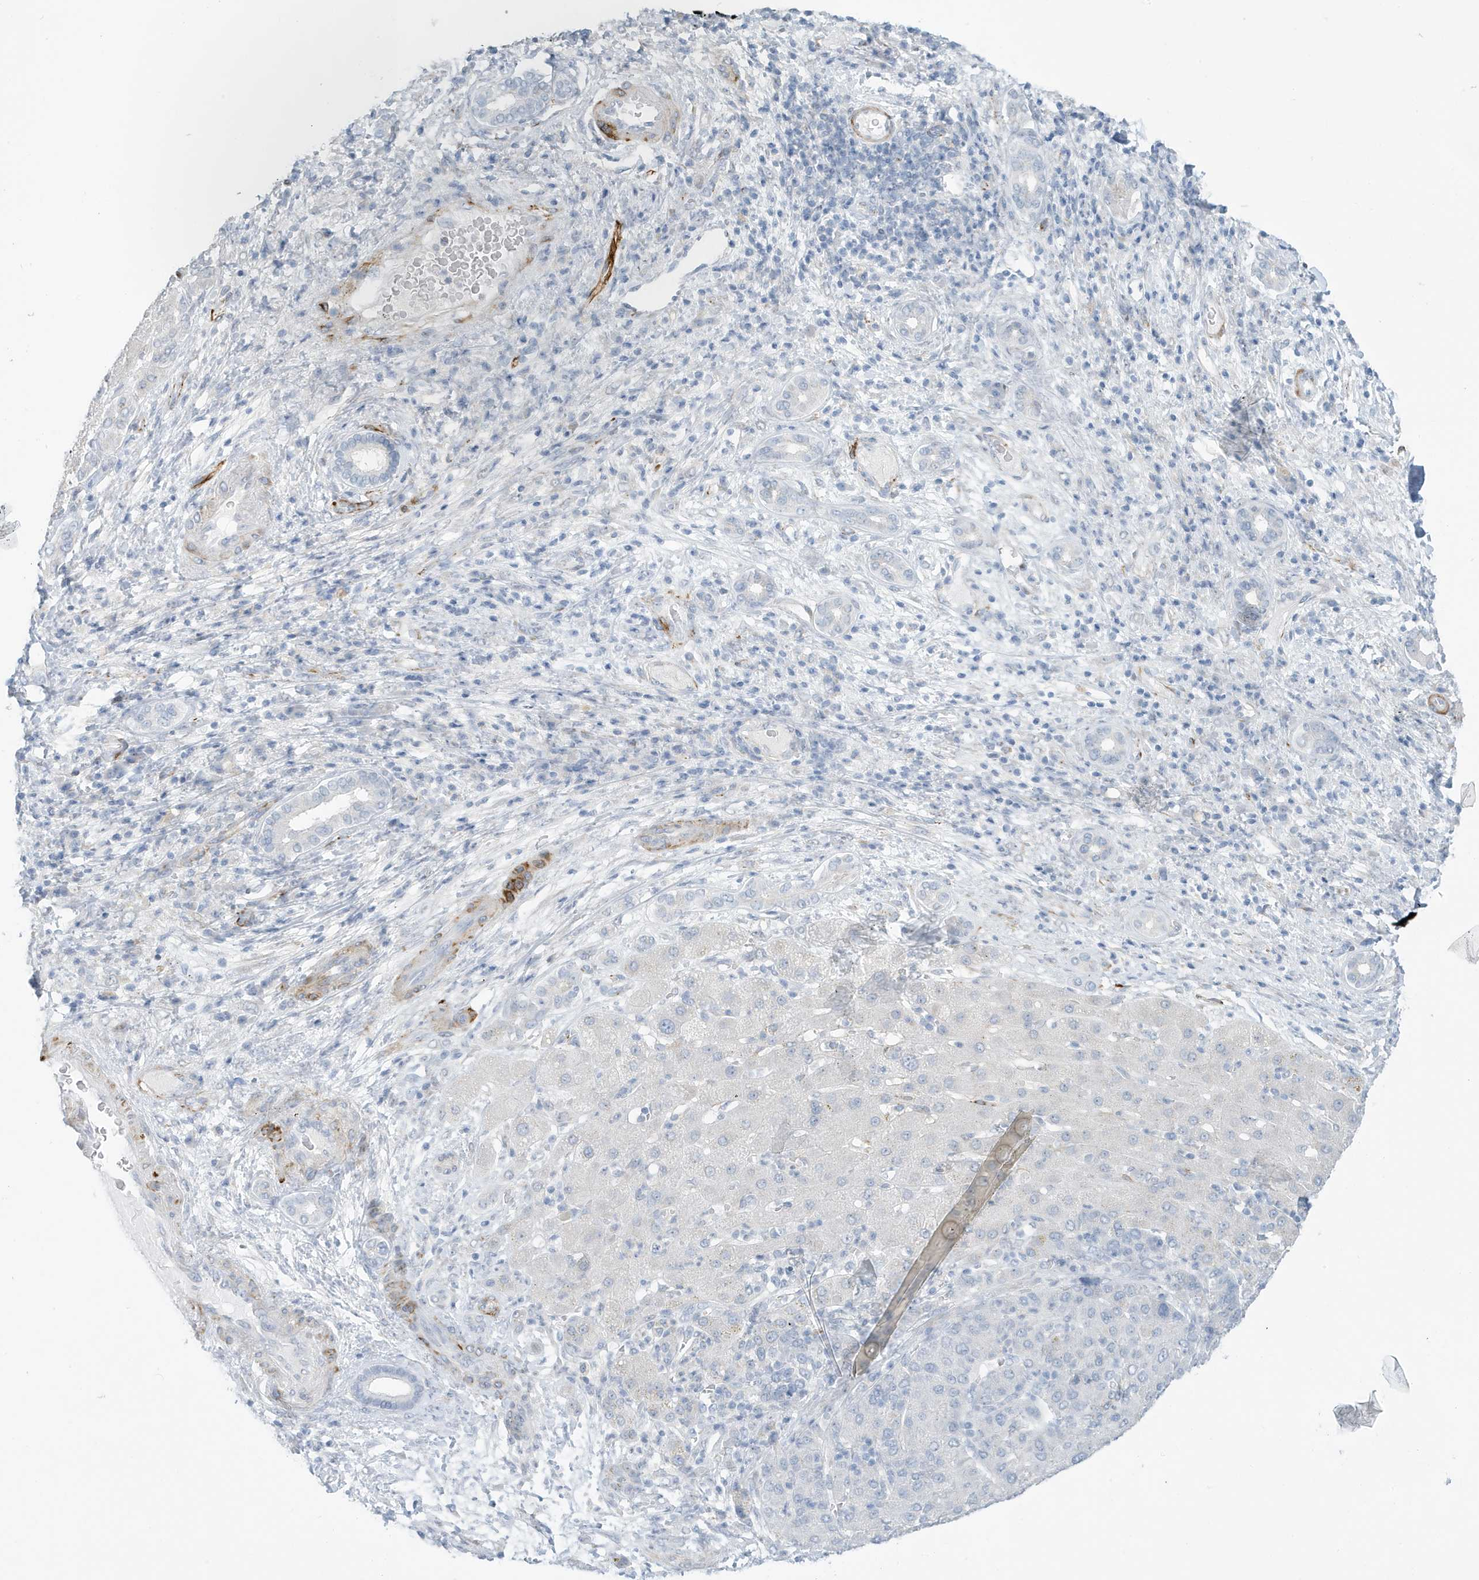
{"staining": {"intensity": "negative", "quantity": "none", "location": "none"}, "tissue": "liver cancer", "cell_type": "Tumor cells", "image_type": "cancer", "snomed": [{"axis": "morphology", "description": "Carcinoma, Hepatocellular, NOS"}, {"axis": "topography", "description": "Liver"}], "caption": "A high-resolution photomicrograph shows immunohistochemistry staining of hepatocellular carcinoma (liver), which demonstrates no significant staining in tumor cells.", "gene": "PERM1", "patient": {"sex": "male", "age": 65}}